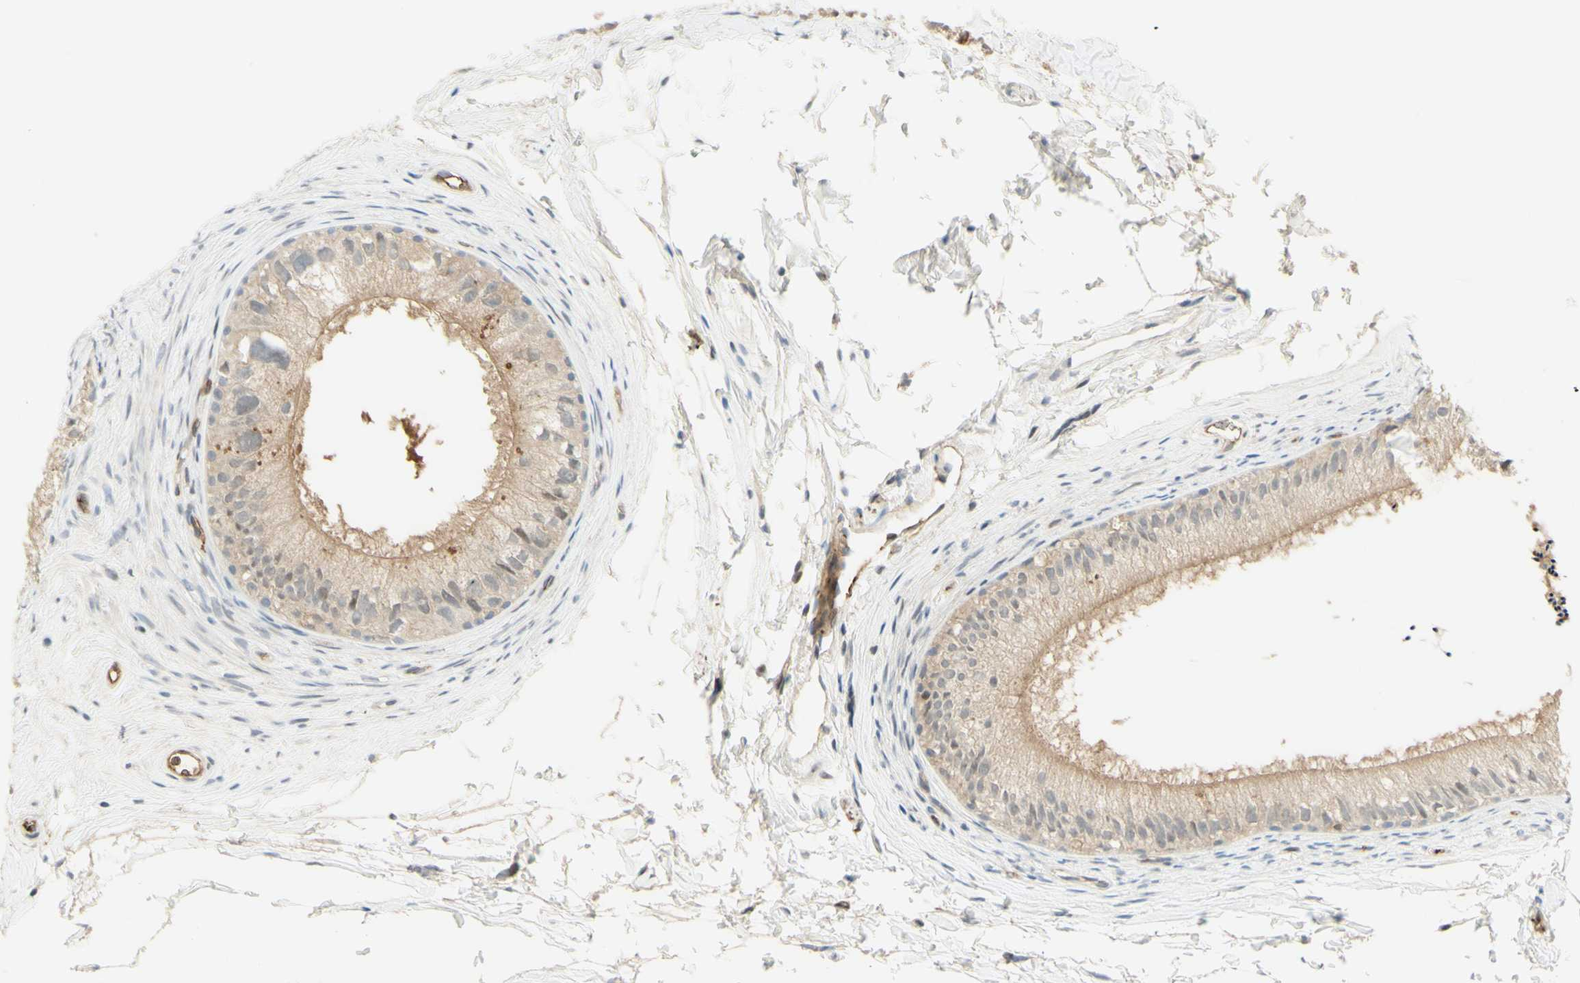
{"staining": {"intensity": "weak", "quantity": "<25%", "location": "cytoplasmic/membranous"}, "tissue": "epididymis", "cell_type": "Glandular cells", "image_type": "normal", "snomed": [{"axis": "morphology", "description": "Normal tissue, NOS"}, {"axis": "topography", "description": "Epididymis"}], "caption": "This micrograph is of unremarkable epididymis stained with immunohistochemistry to label a protein in brown with the nuclei are counter-stained blue. There is no positivity in glandular cells.", "gene": "ANGPT2", "patient": {"sex": "male", "age": 56}}